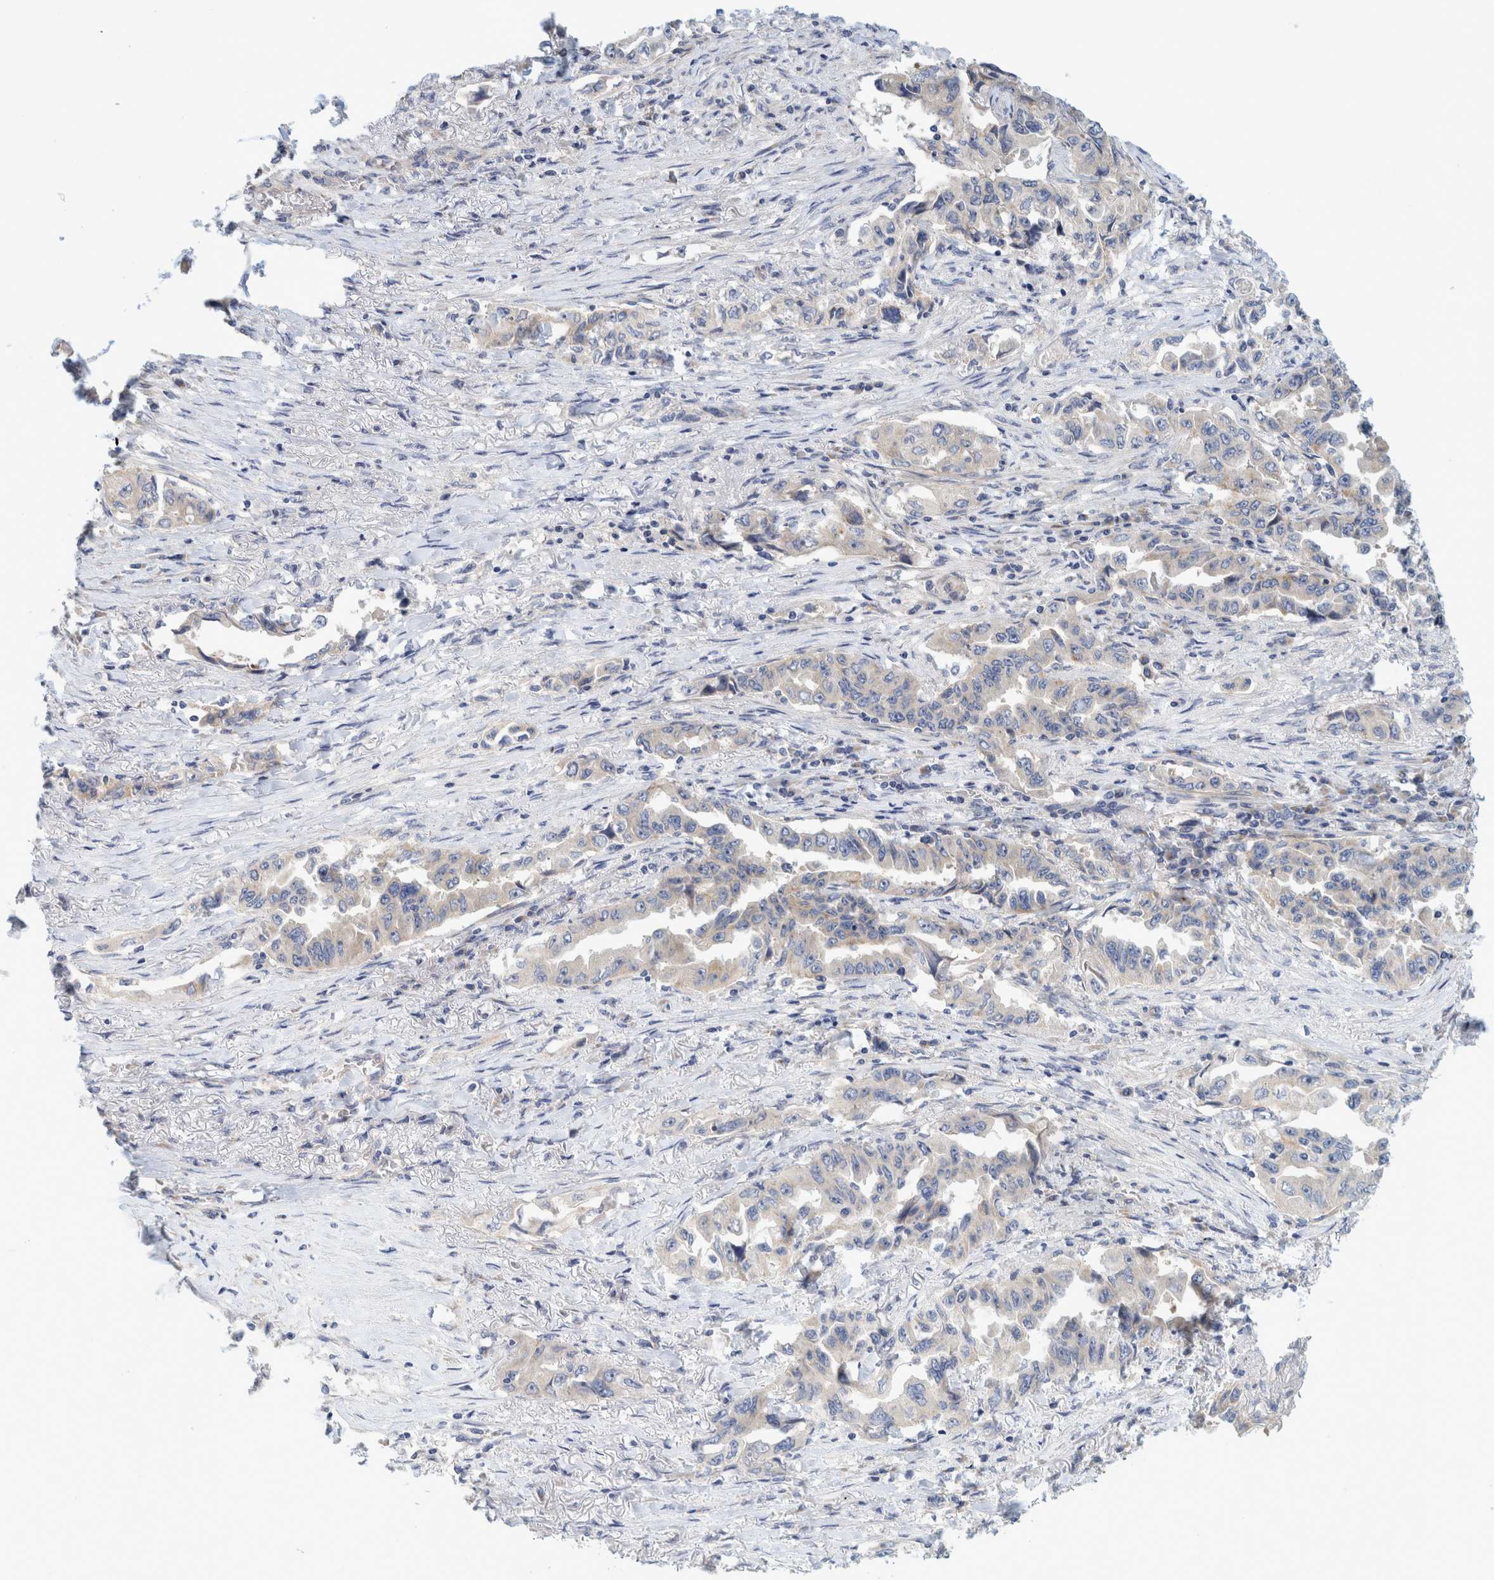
{"staining": {"intensity": "negative", "quantity": "none", "location": "none"}, "tissue": "lung cancer", "cell_type": "Tumor cells", "image_type": "cancer", "snomed": [{"axis": "morphology", "description": "Adenocarcinoma, NOS"}, {"axis": "topography", "description": "Lung"}], "caption": "DAB immunohistochemical staining of lung cancer demonstrates no significant staining in tumor cells.", "gene": "ZNF324B", "patient": {"sex": "female", "age": 51}}